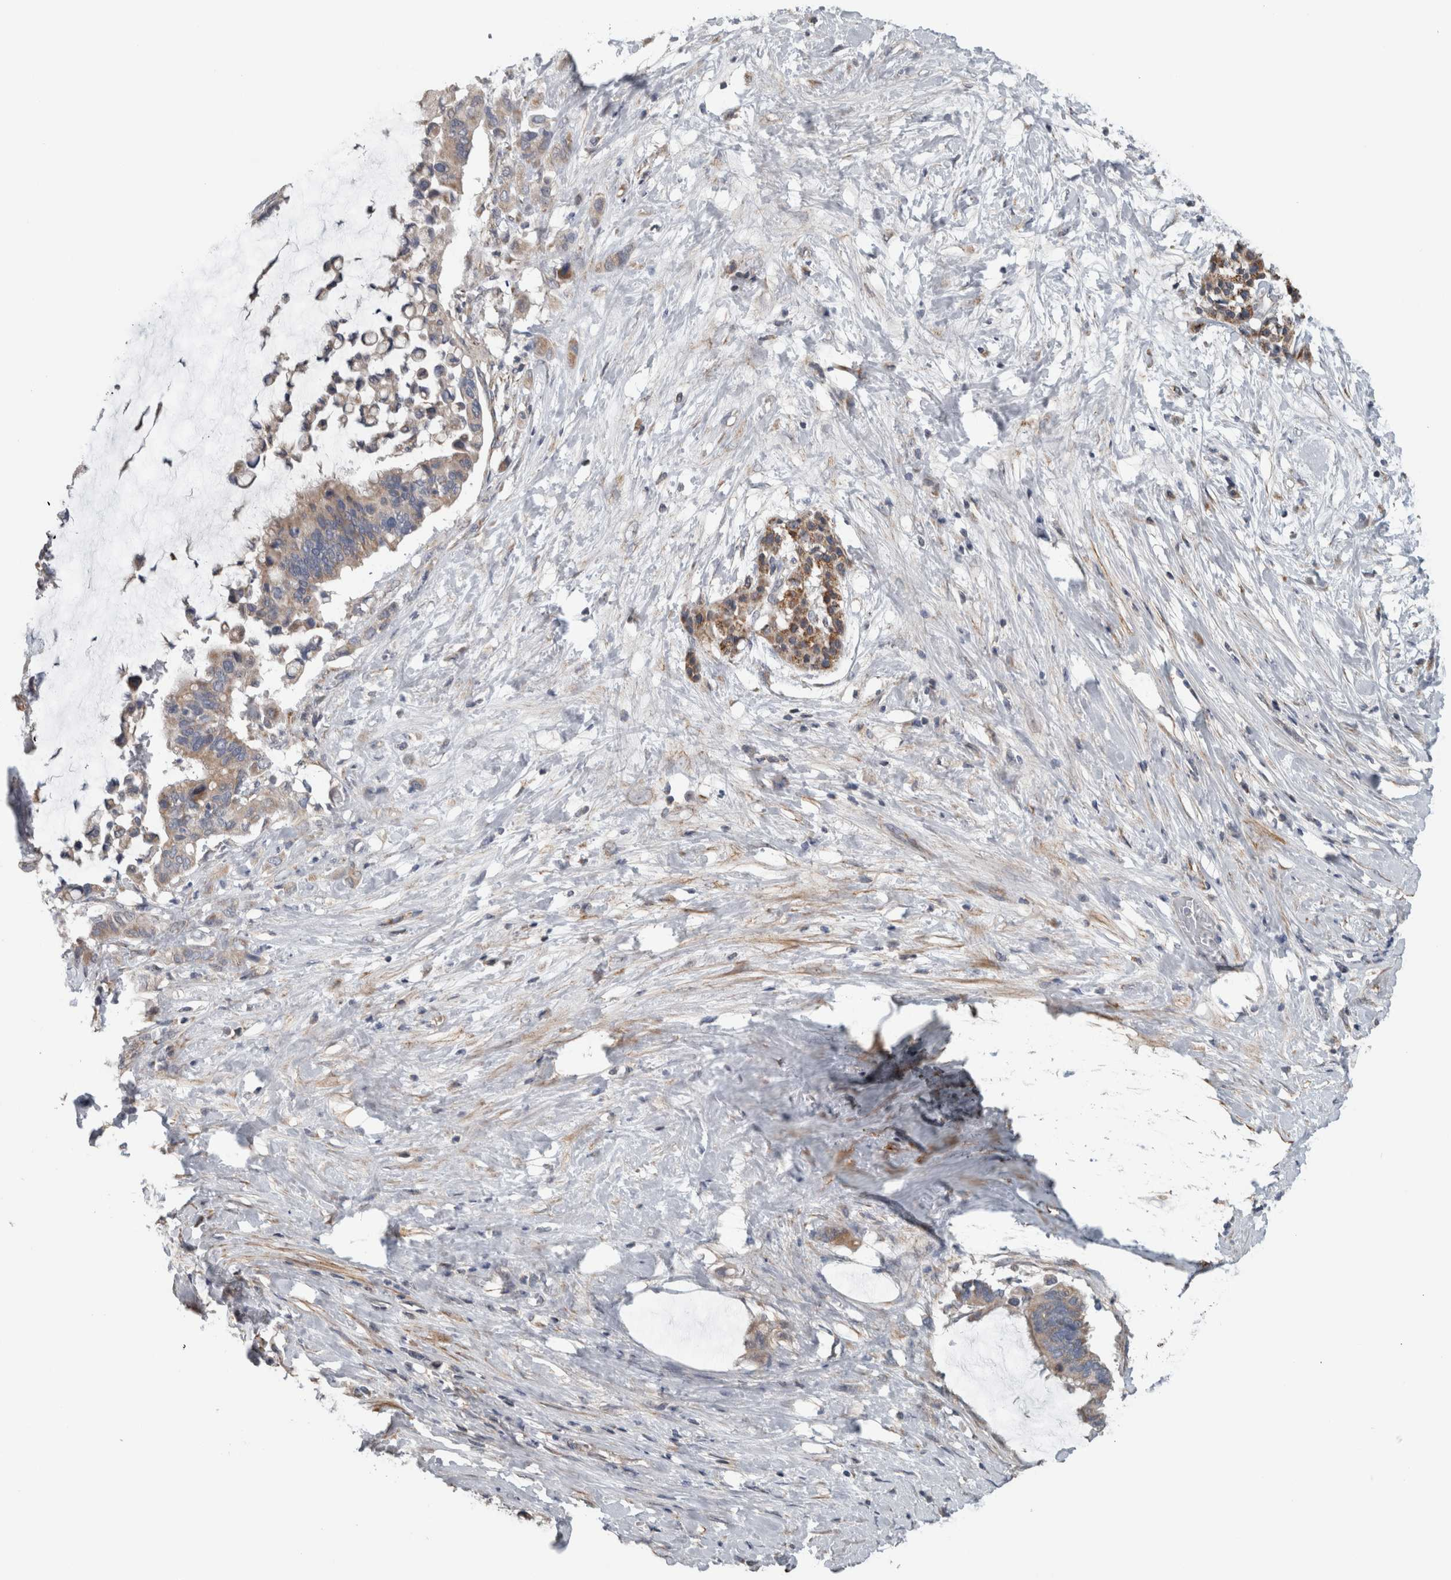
{"staining": {"intensity": "moderate", "quantity": ">75%", "location": "cytoplasmic/membranous"}, "tissue": "pancreatic cancer", "cell_type": "Tumor cells", "image_type": "cancer", "snomed": [{"axis": "morphology", "description": "Adenocarcinoma, NOS"}, {"axis": "topography", "description": "Pancreas"}], "caption": "About >75% of tumor cells in pancreatic adenocarcinoma show moderate cytoplasmic/membranous protein expression as visualized by brown immunohistochemical staining.", "gene": "ARMC1", "patient": {"sex": "male", "age": 41}}